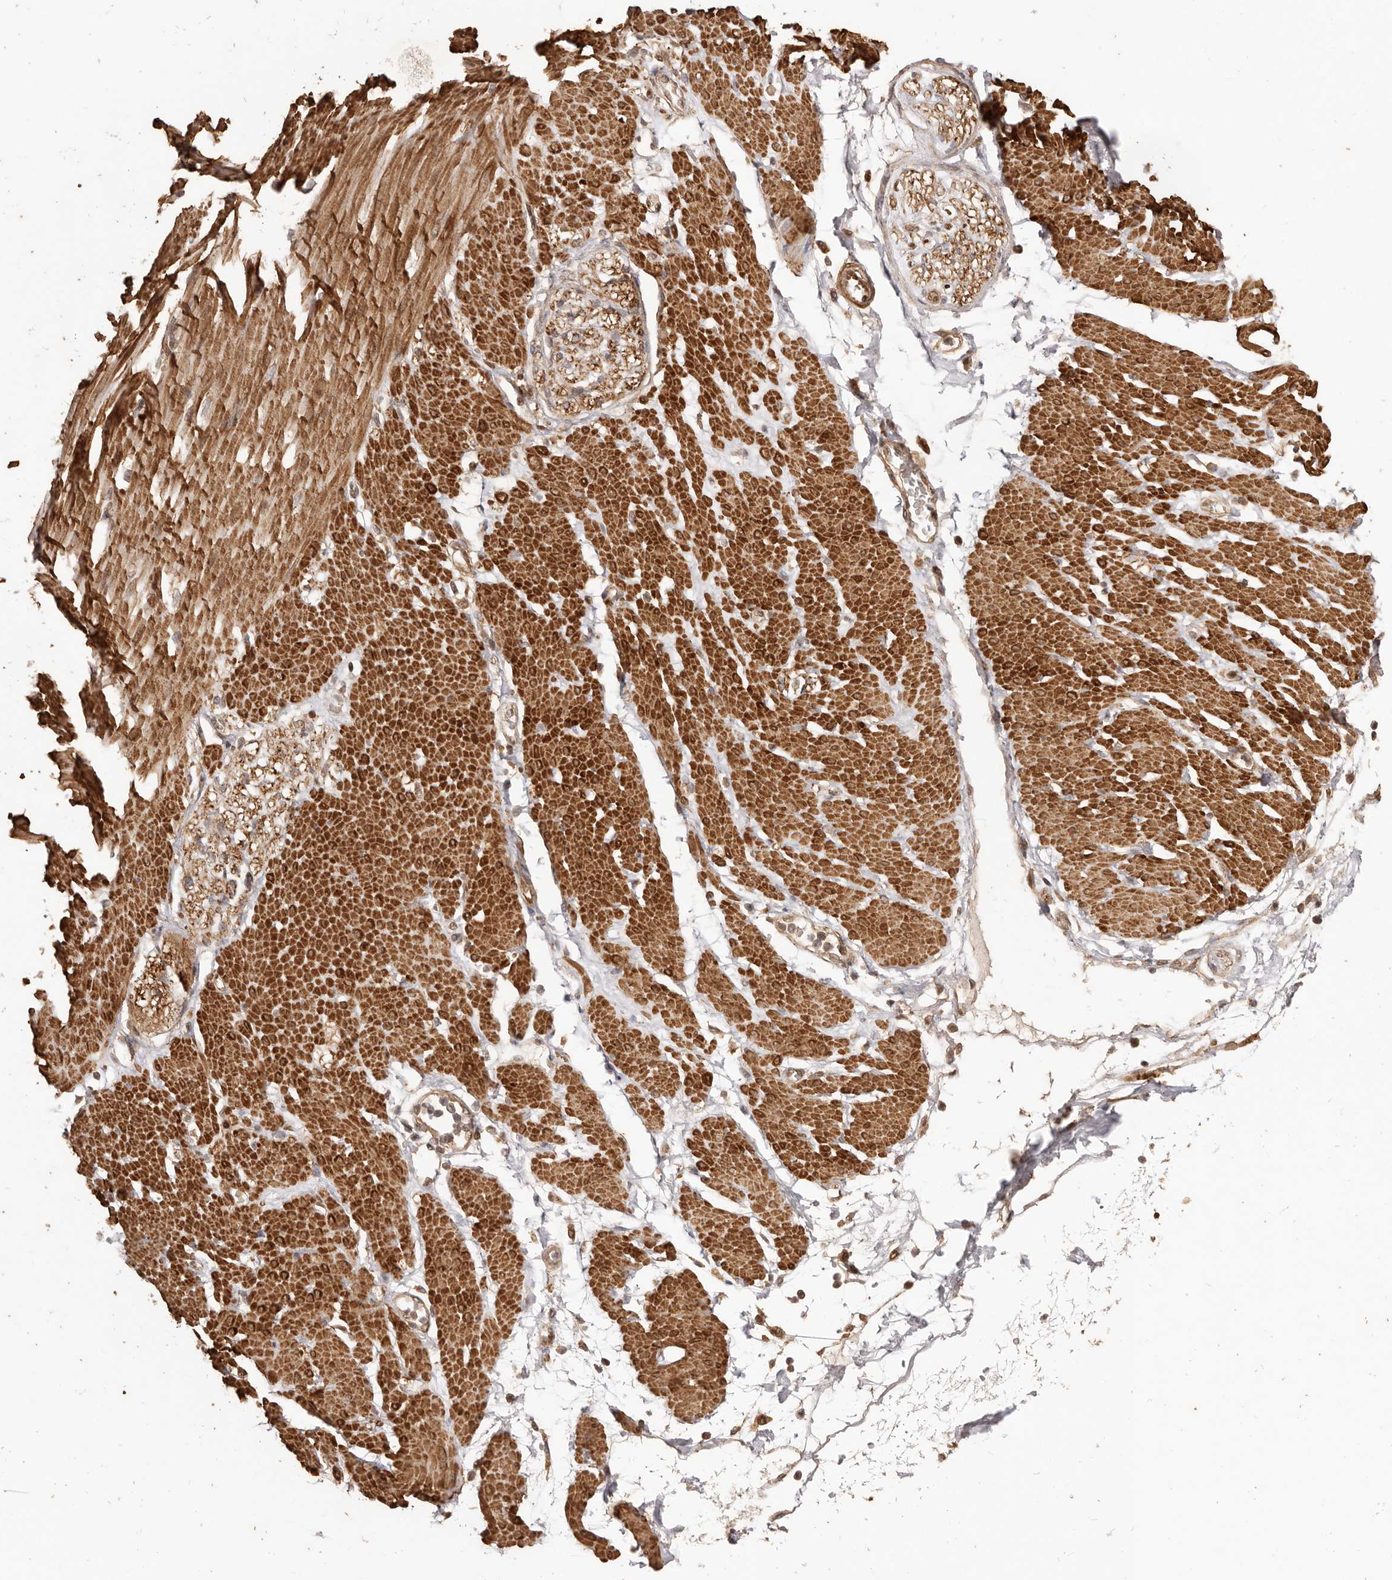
{"staining": {"intensity": "strong", "quantity": ">75%", "location": "cytoplasmic/membranous,nuclear"}, "tissue": "adipose tissue", "cell_type": "Adipocytes", "image_type": "normal", "snomed": [{"axis": "morphology", "description": "Normal tissue, NOS"}, {"axis": "morphology", "description": "Adenocarcinoma, NOS"}, {"axis": "topography", "description": "Duodenum"}, {"axis": "topography", "description": "Peripheral nerve tissue"}], "caption": "Immunohistochemistry (DAB) staining of unremarkable human adipose tissue reveals strong cytoplasmic/membranous,nuclear protein staining in approximately >75% of adipocytes. (IHC, brightfield microscopy, high magnification).", "gene": "UBR2", "patient": {"sex": "female", "age": 60}}